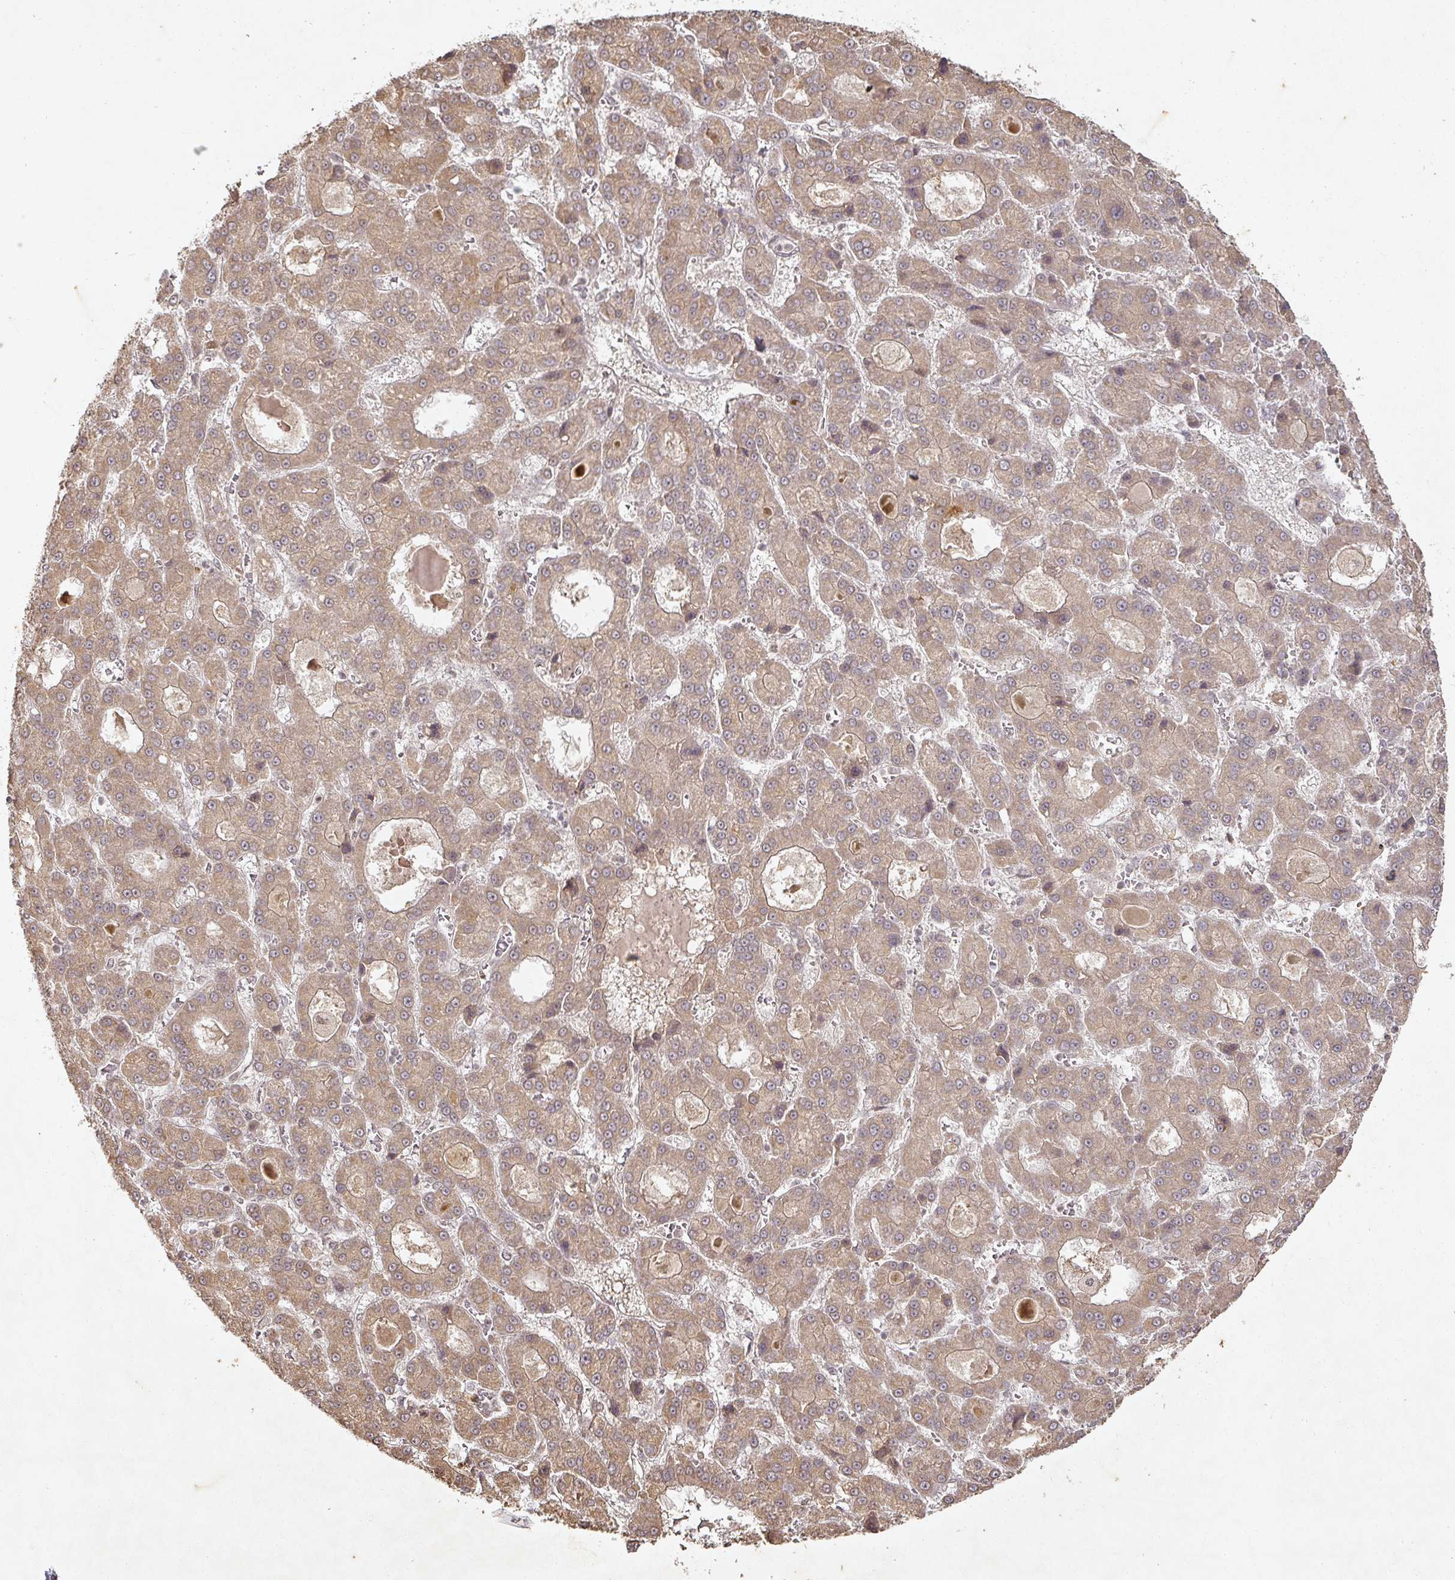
{"staining": {"intensity": "moderate", "quantity": ">75%", "location": "cytoplasmic/membranous"}, "tissue": "liver cancer", "cell_type": "Tumor cells", "image_type": "cancer", "snomed": [{"axis": "morphology", "description": "Carcinoma, Hepatocellular, NOS"}, {"axis": "topography", "description": "Liver"}], "caption": "High-magnification brightfield microscopy of liver cancer stained with DAB (3,3'-diaminobenzidine) (brown) and counterstained with hematoxylin (blue). tumor cells exhibit moderate cytoplasmic/membranous expression is appreciated in approximately>75% of cells.", "gene": "CAPN5", "patient": {"sex": "male", "age": 70}}